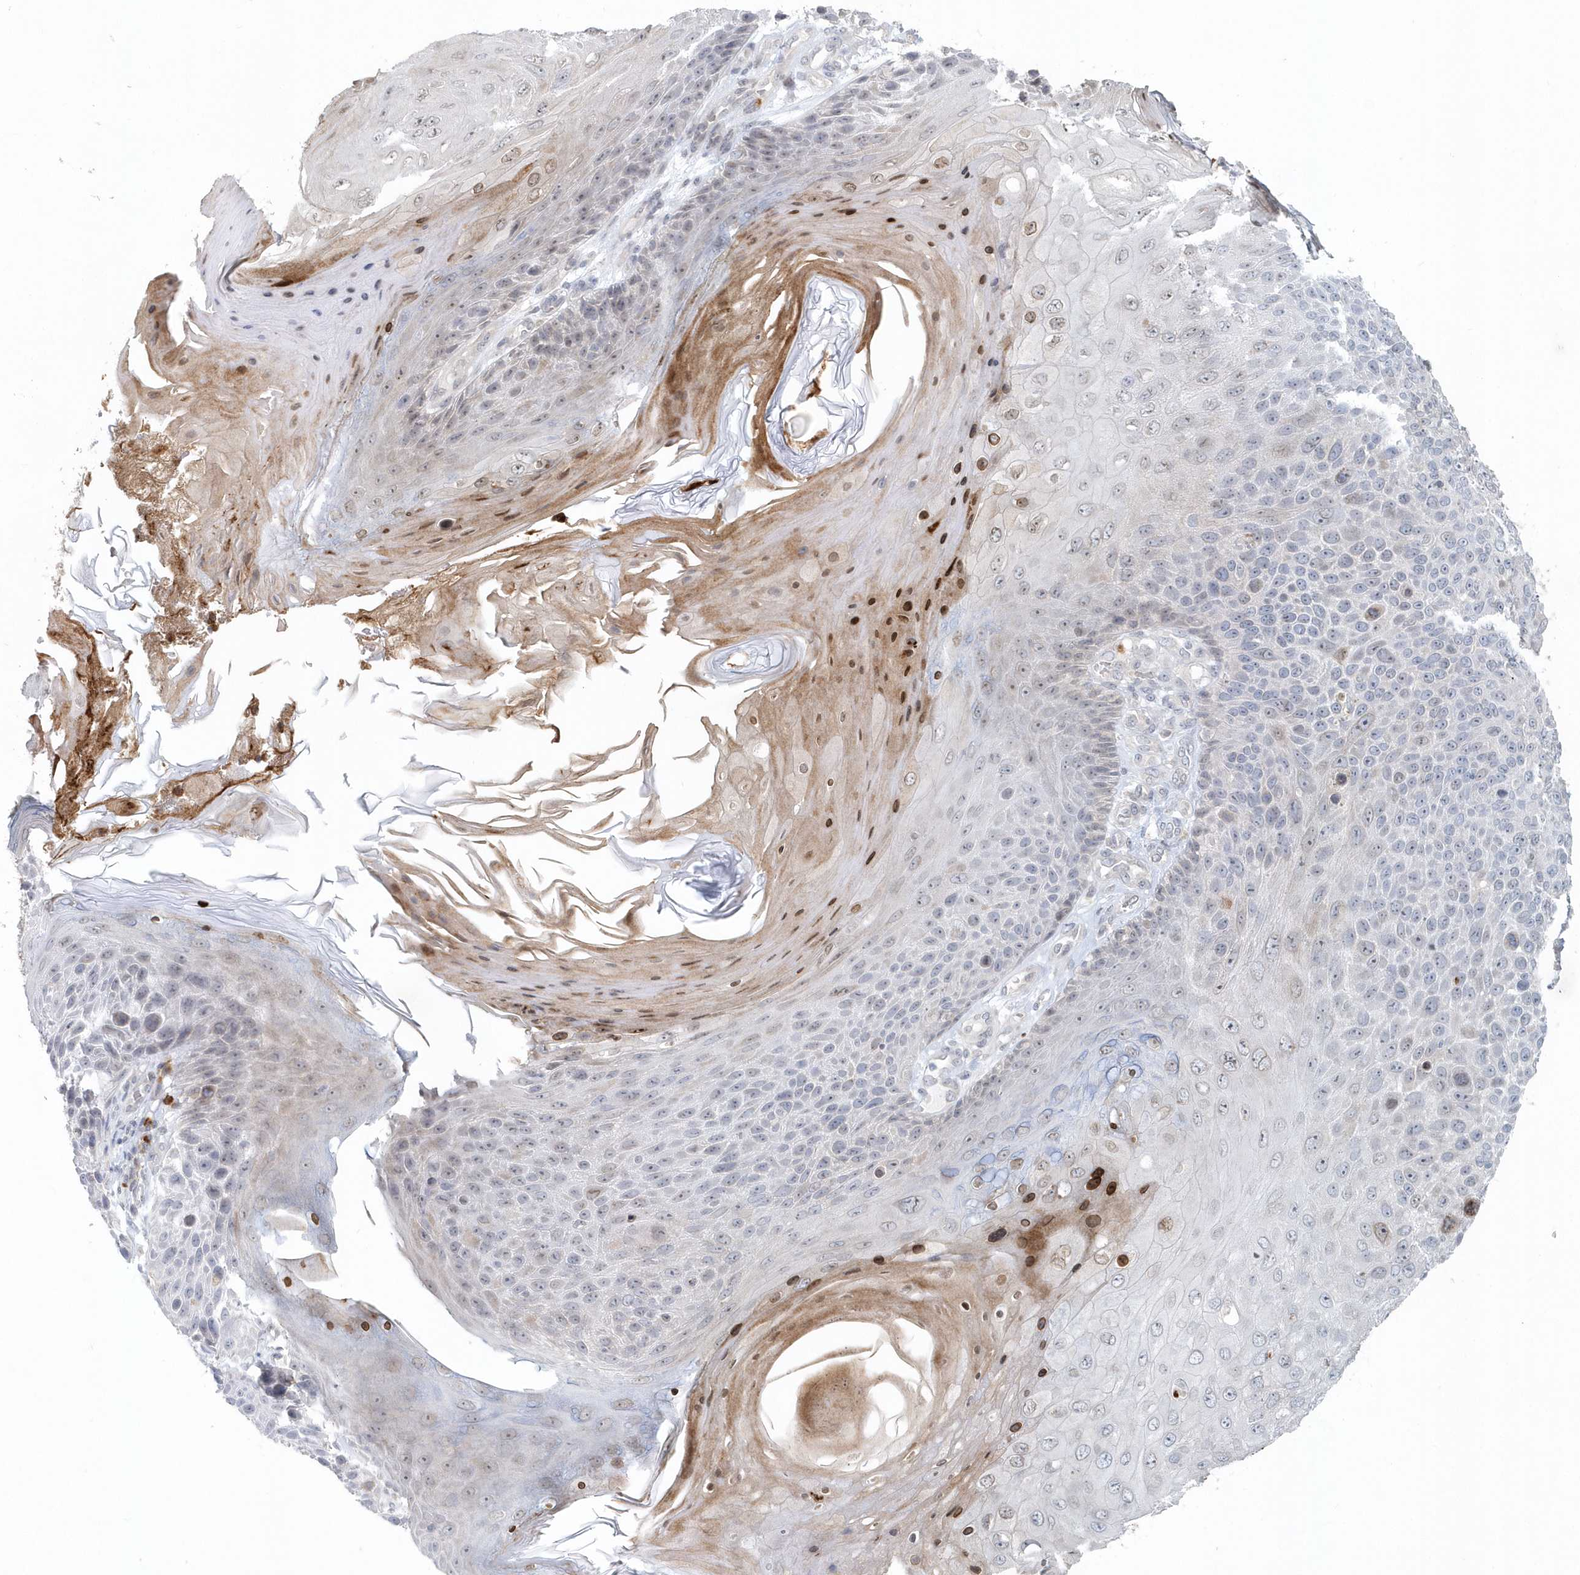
{"staining": {"intensity": "negative", "quantity": "none", "location": "none"}, "tissue": "skin cancer", "cell_type": "Tumor cells", "image_type": "cancer", "snomed": [{"axis": "morphology", "description": "Squamous cell carcinoma, NOS"}, {"axis": "topography", "description": "Skin"}], "caption": "Image shows no significant protein expression in tumor cells of squamous cell carcinoma (skin). Brightfield microscopy of IHC stained with DAB (3,3'-diaminobenzidine) (brown) and hematoxylin (blue), captured at high magnification.", "gene": "NUP54", "patient": {"sex": "female", "age": 88}}